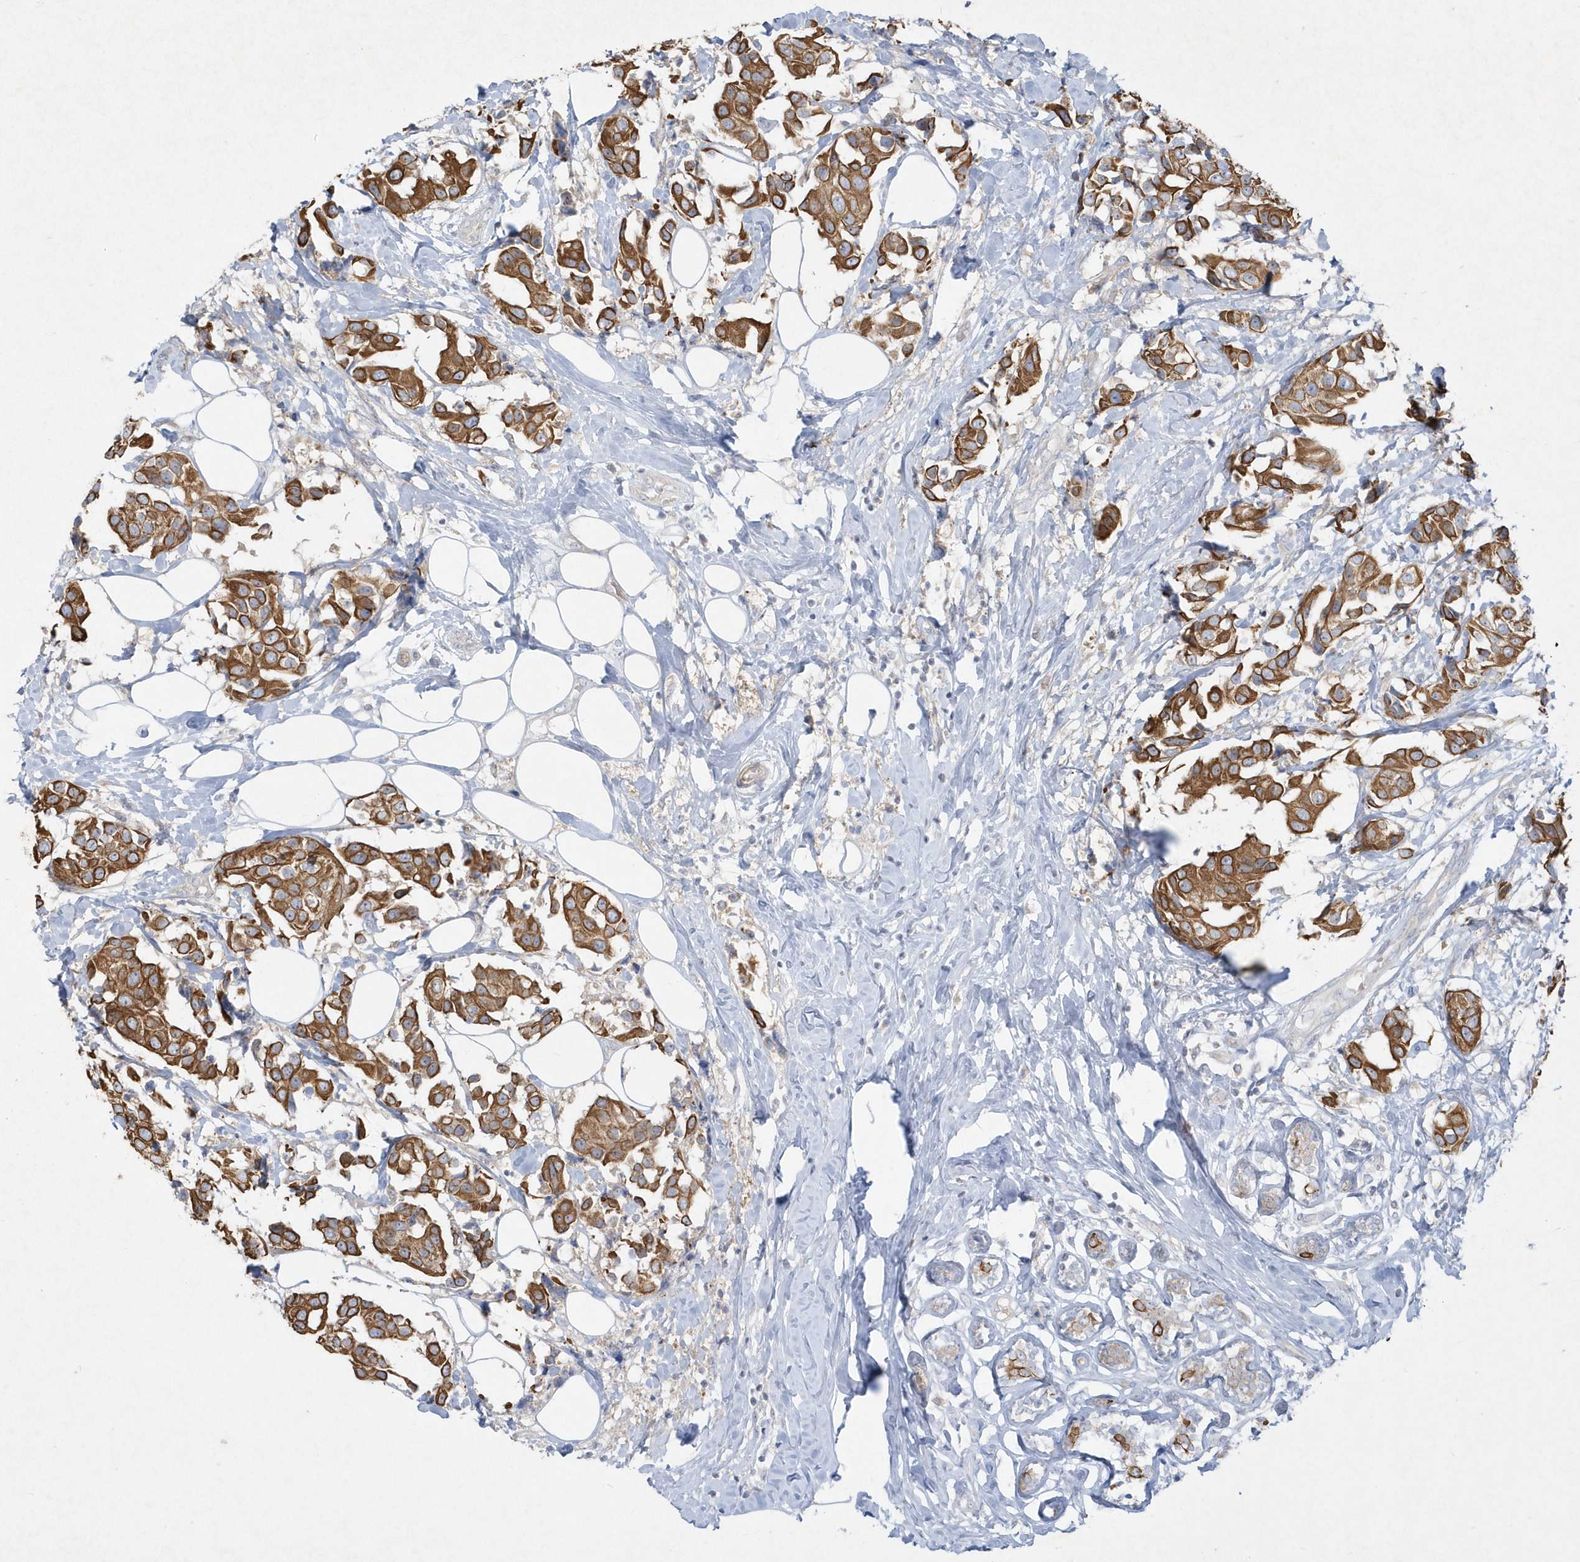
{"staining": {"intensity": "strong", "quantity": ">75%", "location": "cytoplasmic/membranous"}, "tissue": "breast cancer", "cell_type": "Tumor cells", "image_type": "cancer", "snomed": [{"axis": "morphology", "description": "Normal tissue, NOS"}, {"axis": "morphology", "description": "Duct carcinoma"}, {"axis": "topography", "description": "Breast"}], "caption": "IHC photomicrograph of breast cancer stained for a protein (brown), which exhibits high levels of strong cytoplasmic/membranous expression in approximately >75% of tumor cells.", "gene": "LARS1", "patient": {"sex": "female", "age": 39}}